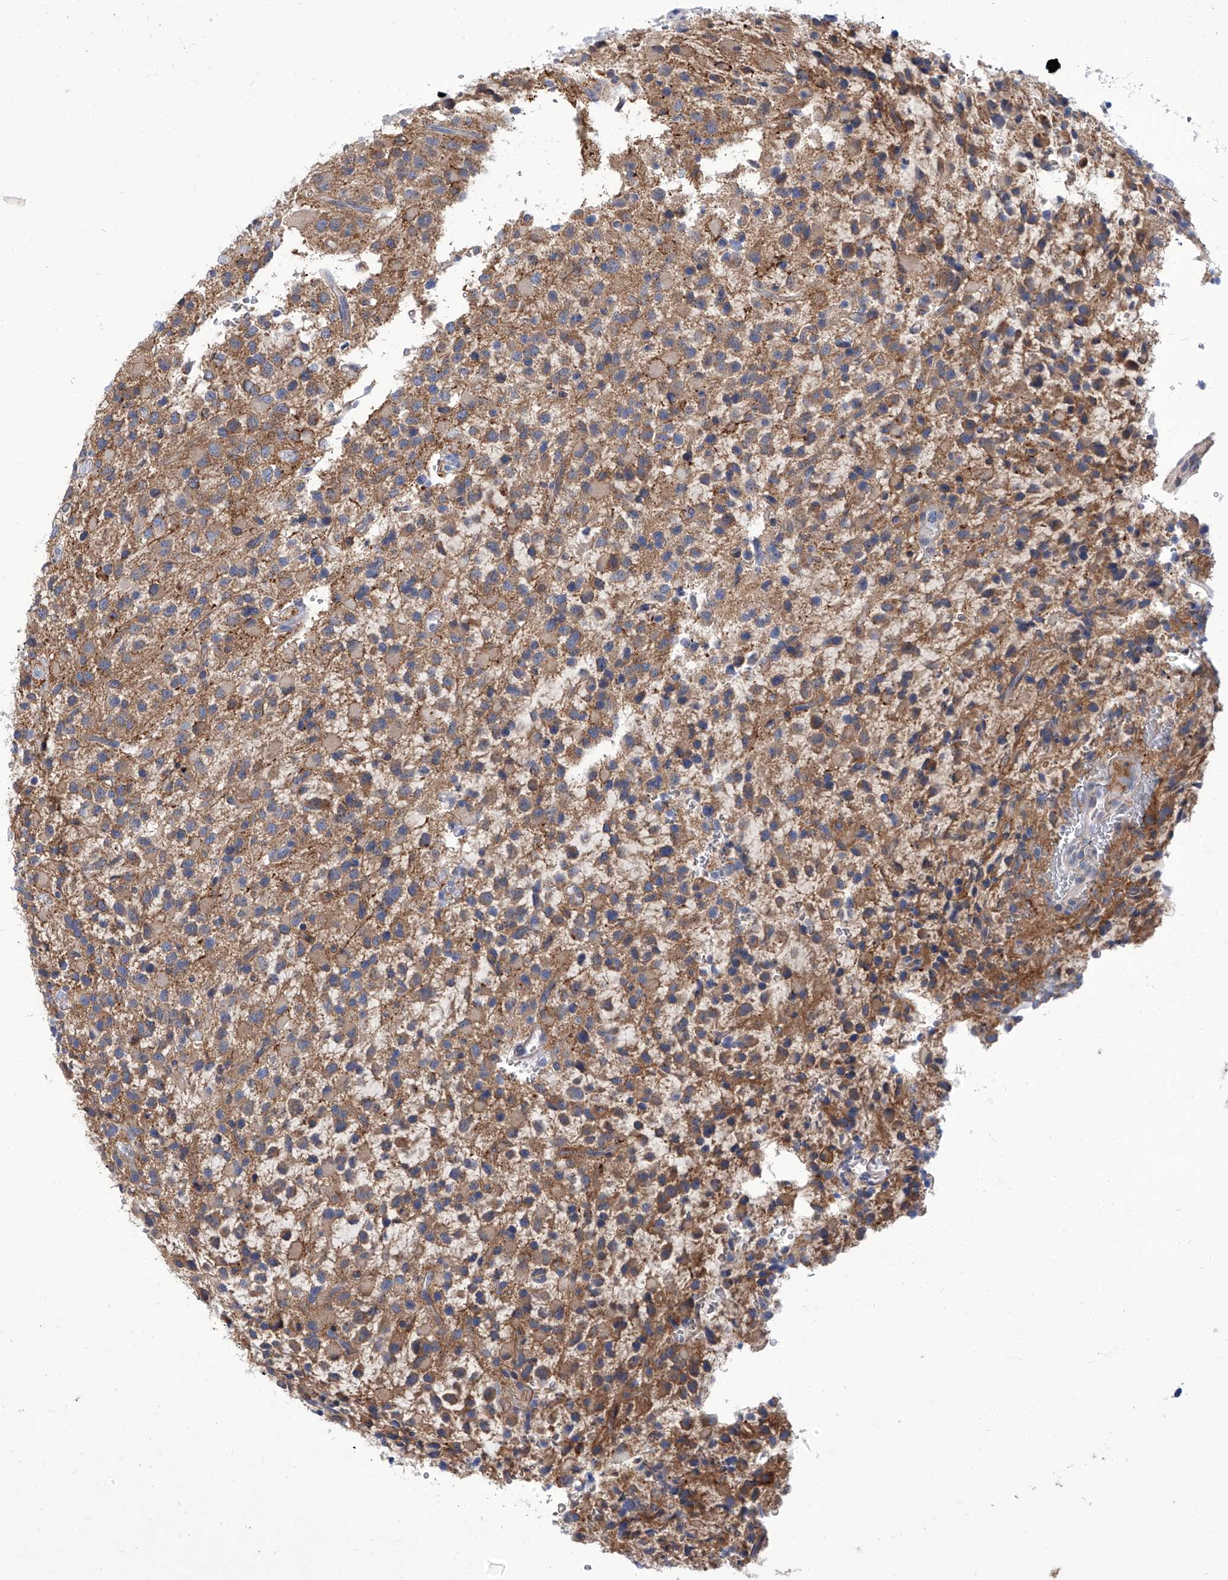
{"staining": {"intensity": "moderate", "quantity": ">75%", "location": "cytoplasmic/membranous"}, "tissue": "glioma", "cell_type": "Tumor cells", "image_type": "cancer", "snomed": [{"axis": "morphology", "description": "Glioma, malignant, High grade"}, {"axis": "topography", "description": "Brain"}], "caption": "An immunohistochemistry photomicrograph of neoplastic tissue is shown. Protein staining in brown labels moderate cytoplasmic/membranous positivity in glioma within tumor cells. The staining was performed using DAB (3,3'-diaminobenzidine), with brown indicating positive protein expression. Nuclei are stained blue with hematoxylin.", "gene": "PARD3", "patient": {"sex": "male", "age": 34}}